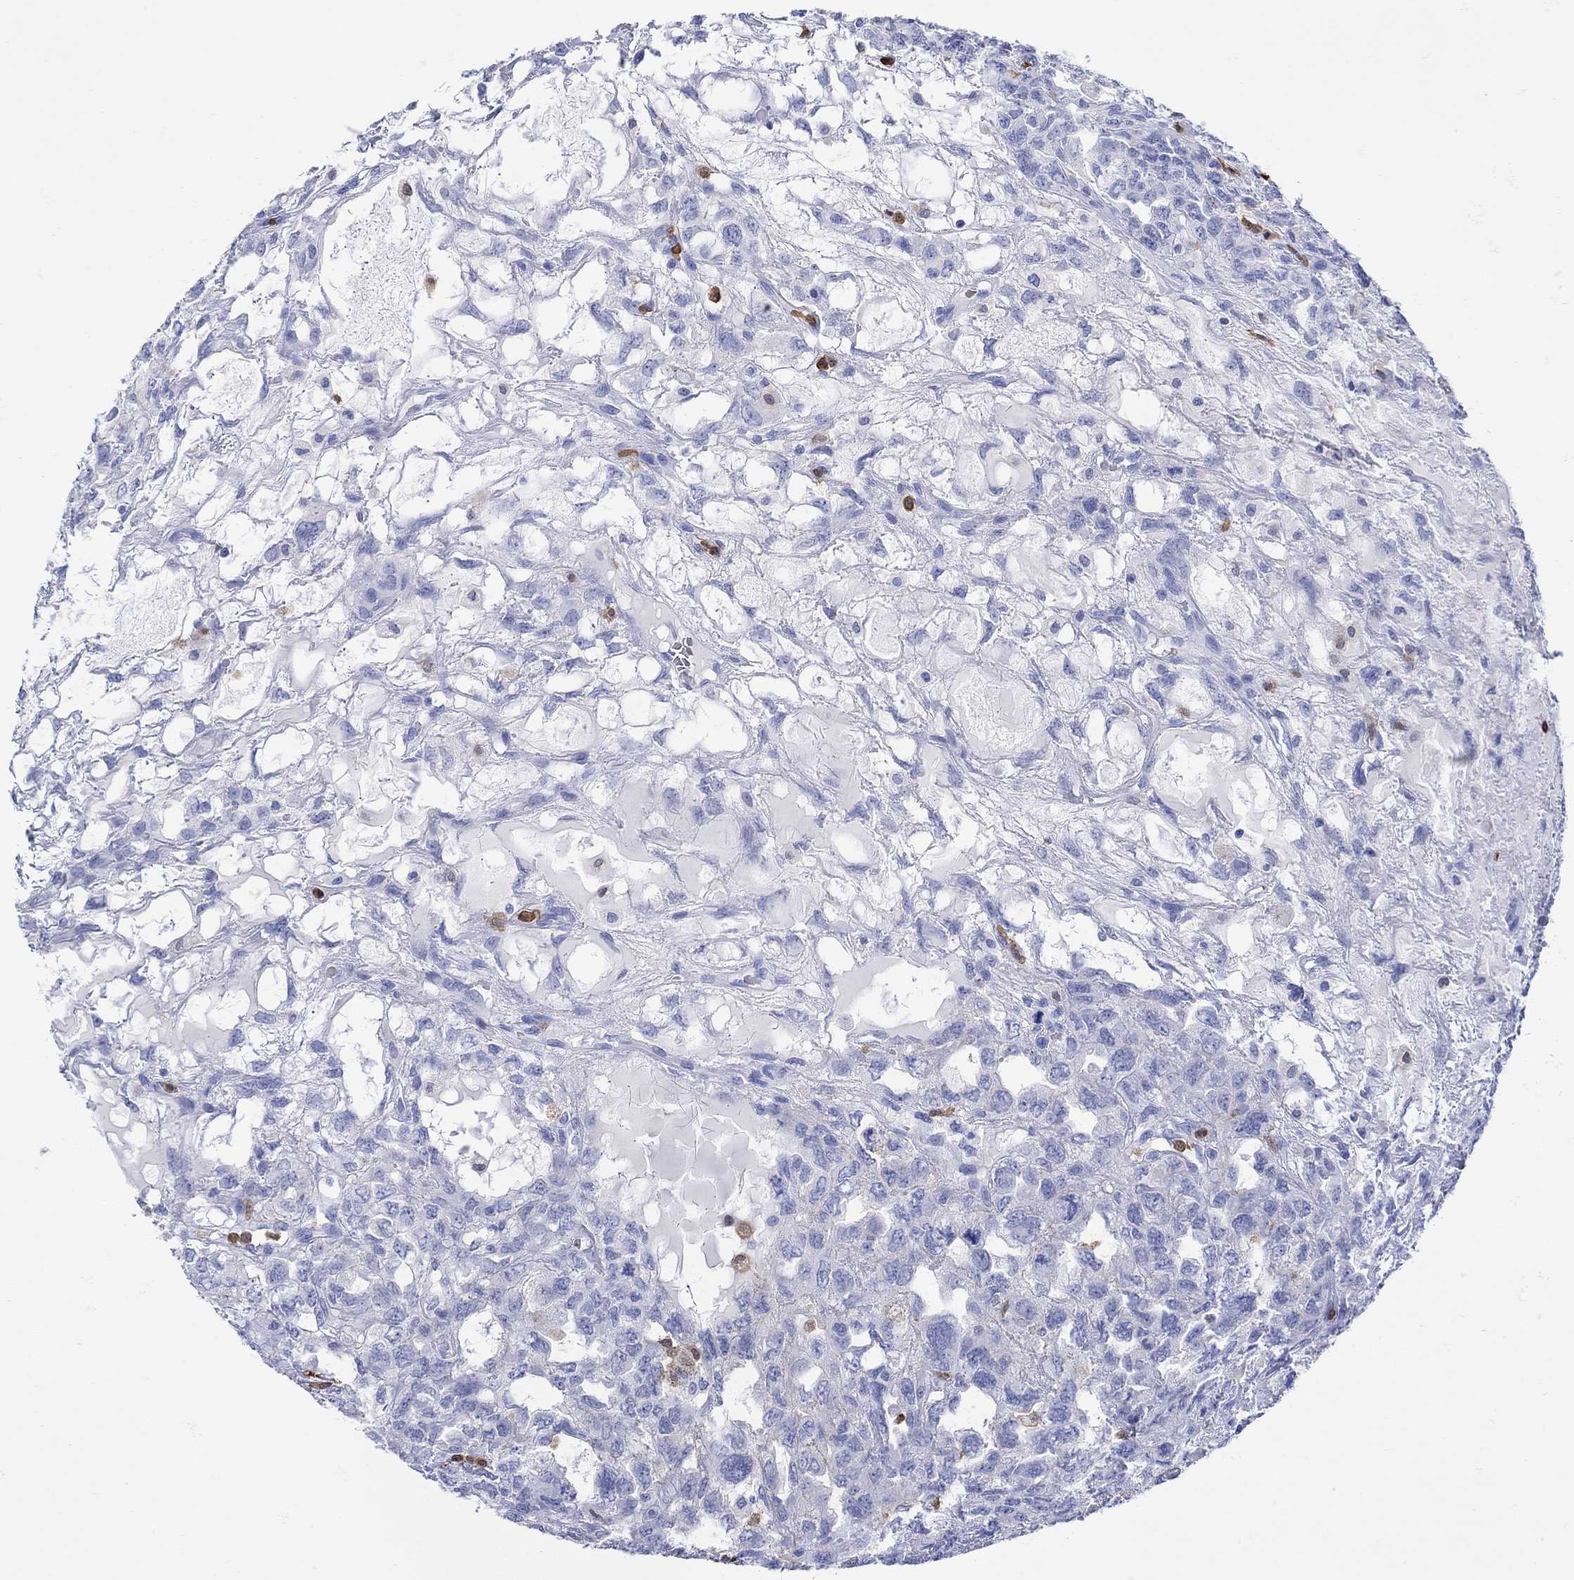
{"staining": {"intensity": "negative", "quantity": "none", "location": "none"}, "tissue": "testis cancer", "cell_type": "Tumor cells", "image_type": "cancer", "snomed": [{"axis": "morphology", "description": "Seminoma, NOS"}, {"axis": "topography", "description": "Testis"}], "caption": "Tumor cells are negative for brown protein staining in testis cancer.", "gene": "LINGO3", "patient": {"sex": "male", "age": 52}}